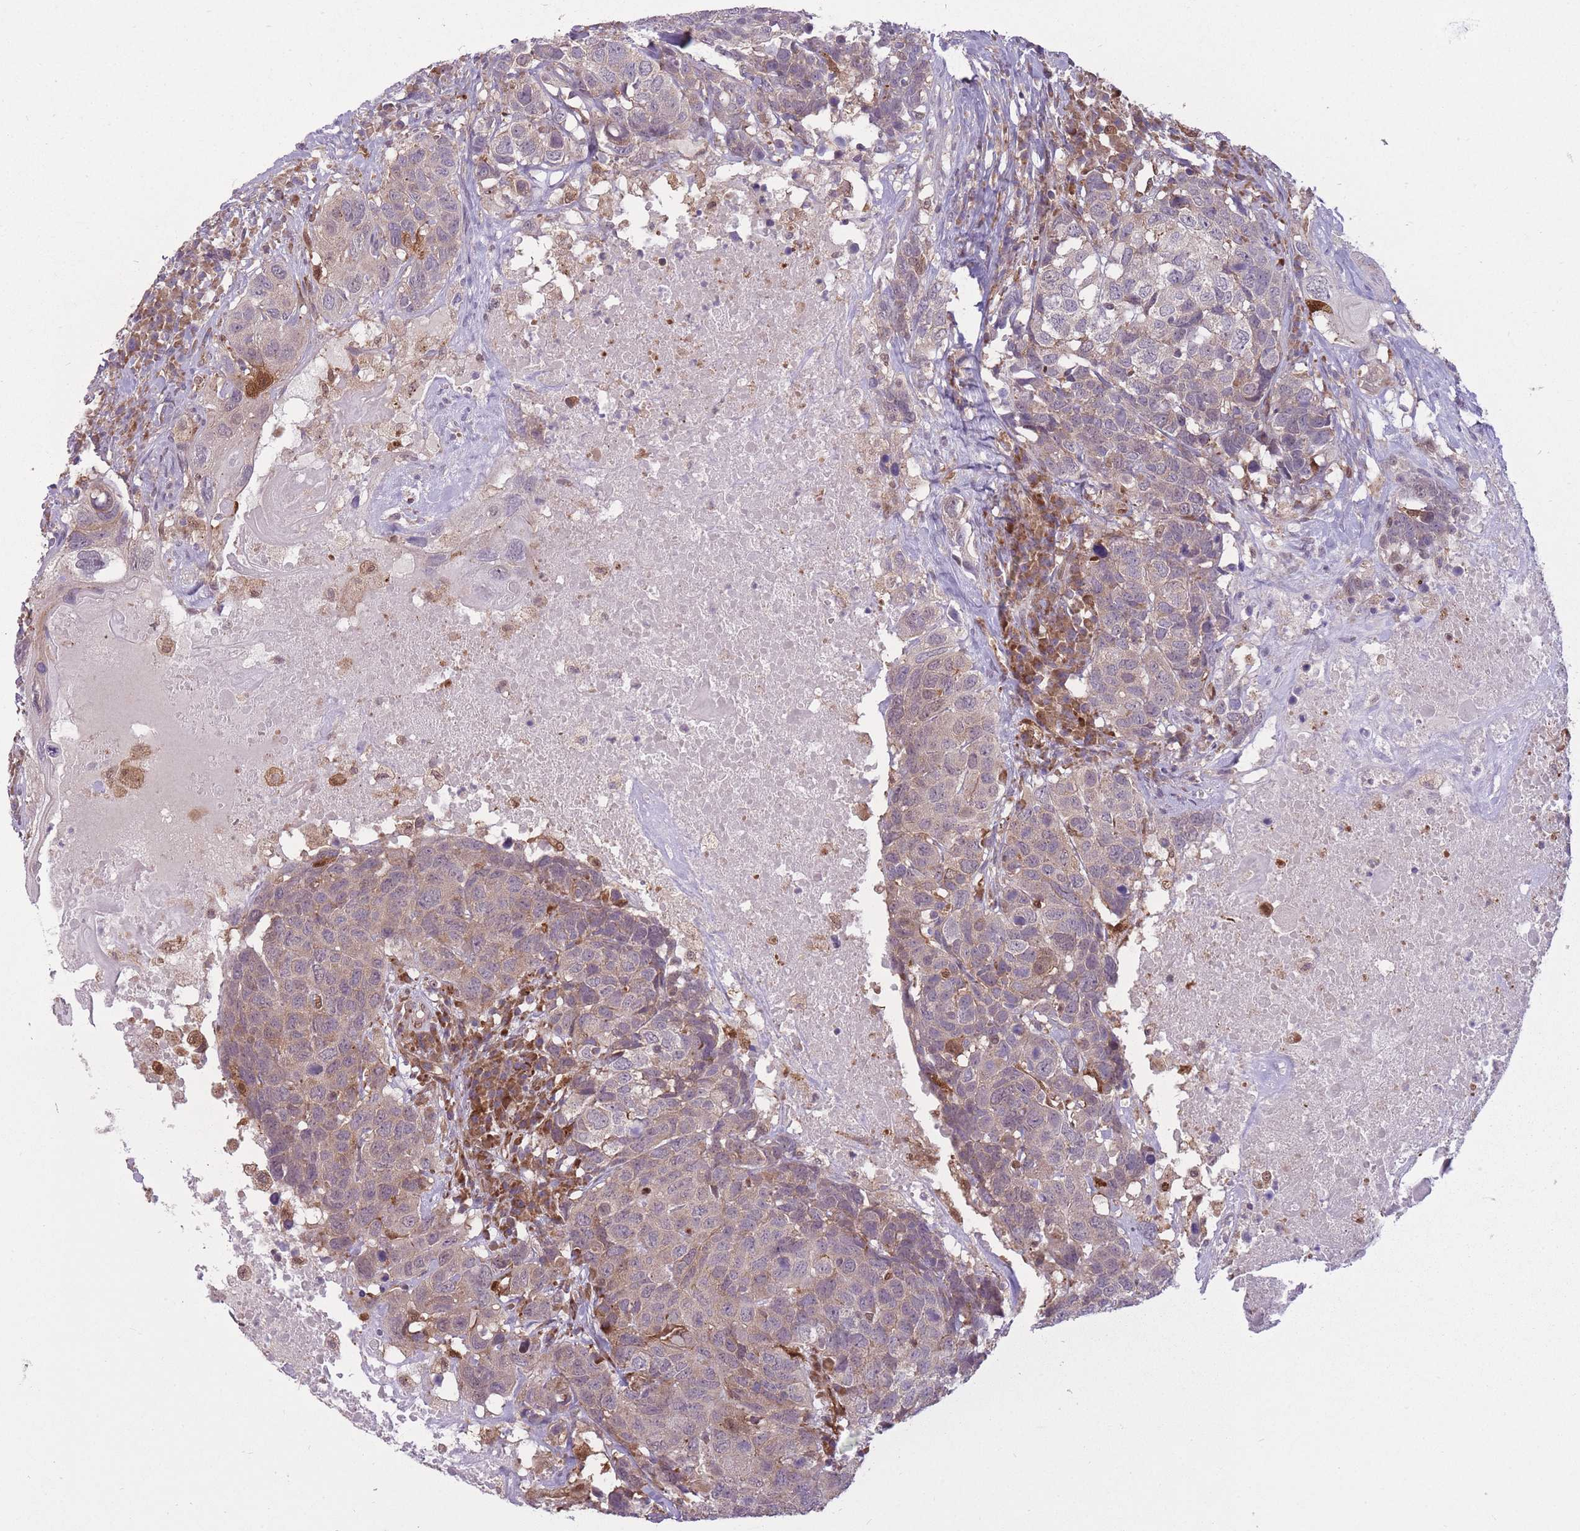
{"staining": {"intensity": "moderate", "quantity": "<25%", "location": "cytoplasmic/membranous,nuclear"}, "tissue": "head and neck cancer", "cell_type": "Tumor cells", "image_type": "cancer", "snomed": [{"axis": "morphology", "description": "Squamous cell carcinoma, NOS"}, {"axis": "topography", "description": "Head-Neck"}], "caption": "This is an image of immunohistochemistry staining of head and neck cancer (squamous cell carcinoma), which shows moderate expression in the cytoplasmic/membranous and nuclear of tumor cells.", "gene": "LGALS9", "patient": {"sex": "male", "age": 66}}